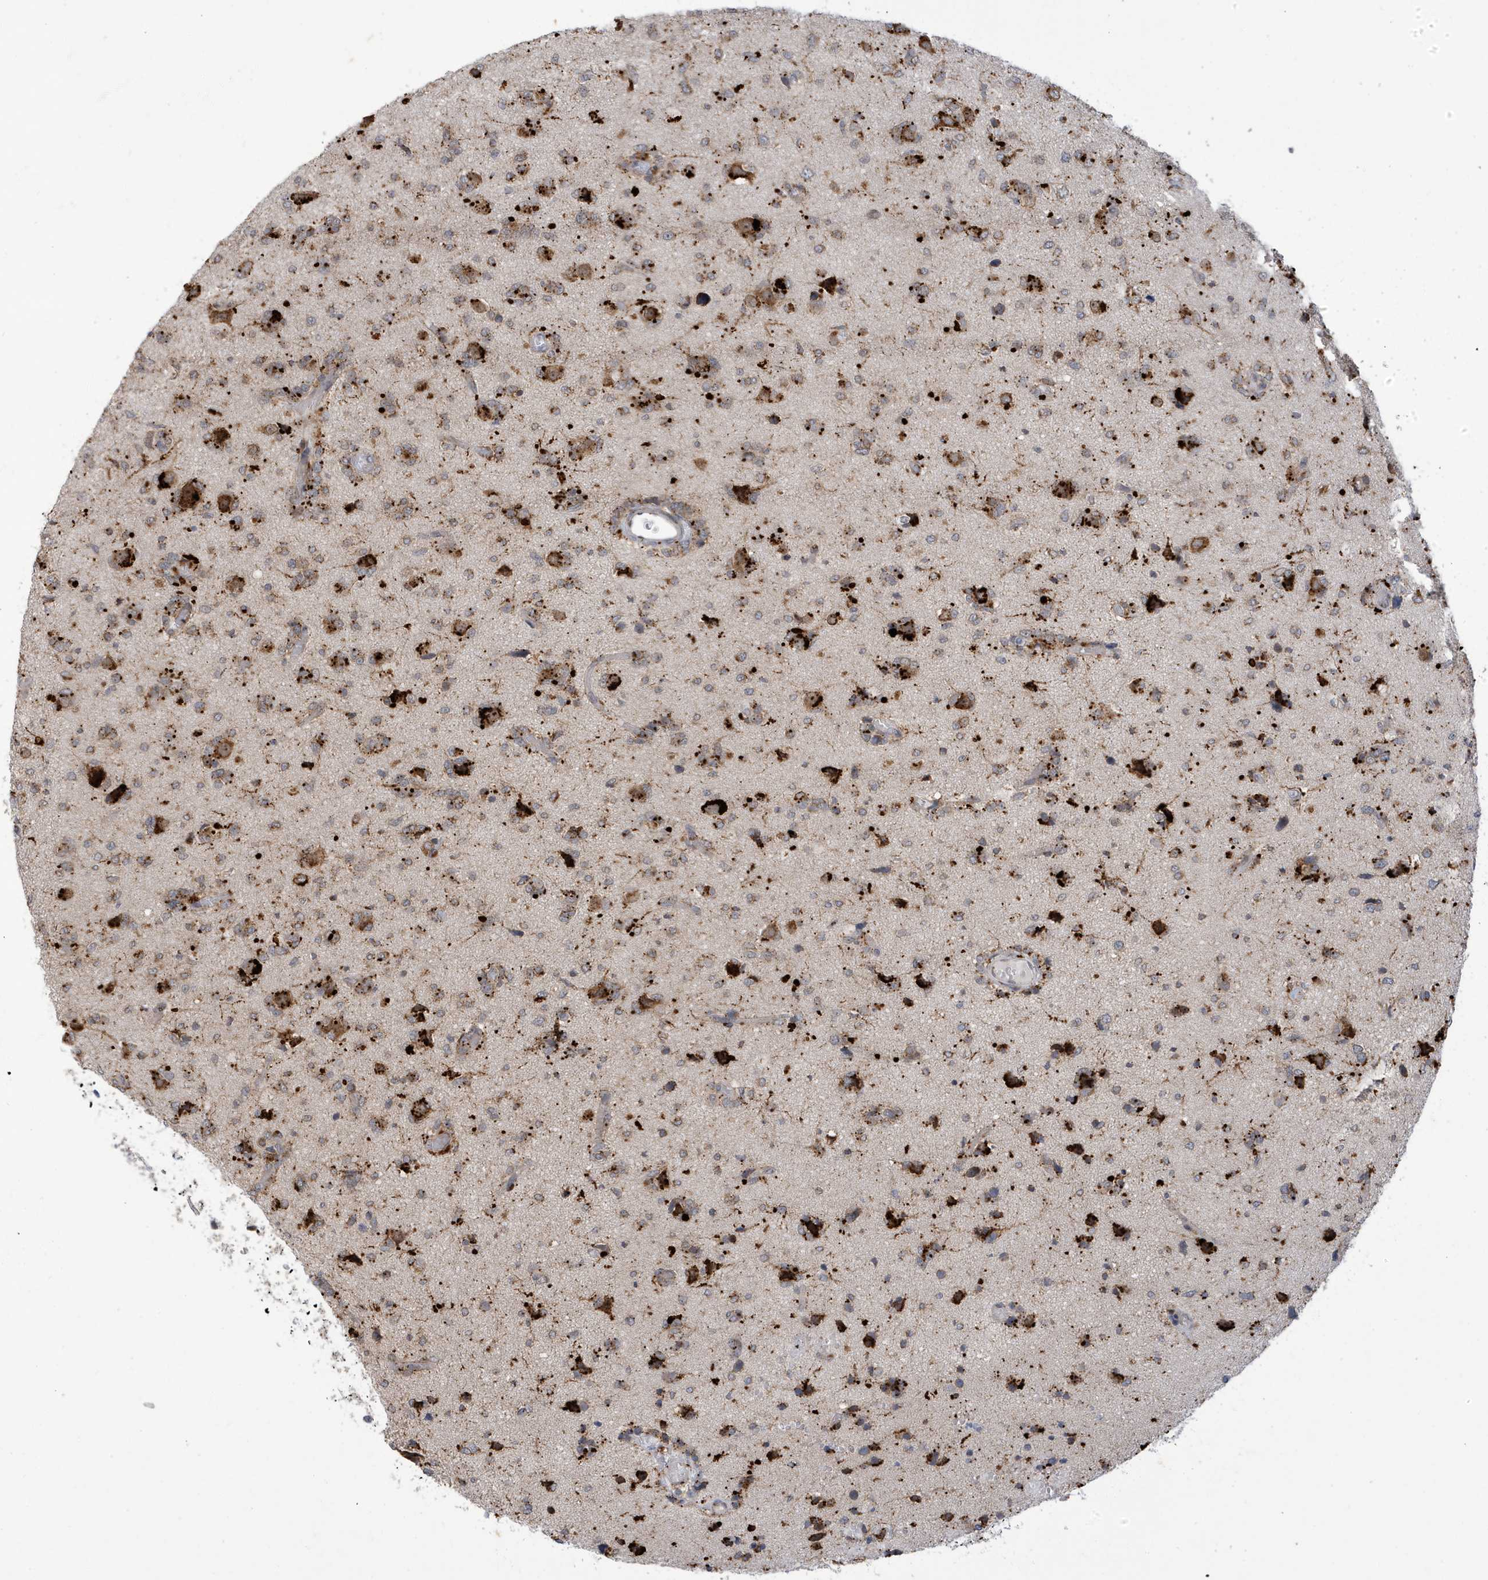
{"staining": {"intensity": "moderate", "quantity": ">75%", "location": "cytoplasmic/membranous"}, "tissue": "glioma", "cell_type": "Tumor cells", "image_type": "cancer", "snomed": [{"axis": "morphology", "description": "Glioma, malignant, High grade"}, {"axis": "topography", "description": "Brain"}], "caption": "Brown immunohistochemical staining in high-grade glioma (malignant) displays moderate cytoplasmic/membranous expression in about >75% of tumor cells. (DAB IHC with brightfield microscopy, high magnification).", "gene": "ZNF507", "patient": {"sex": "female", "age": 59}}